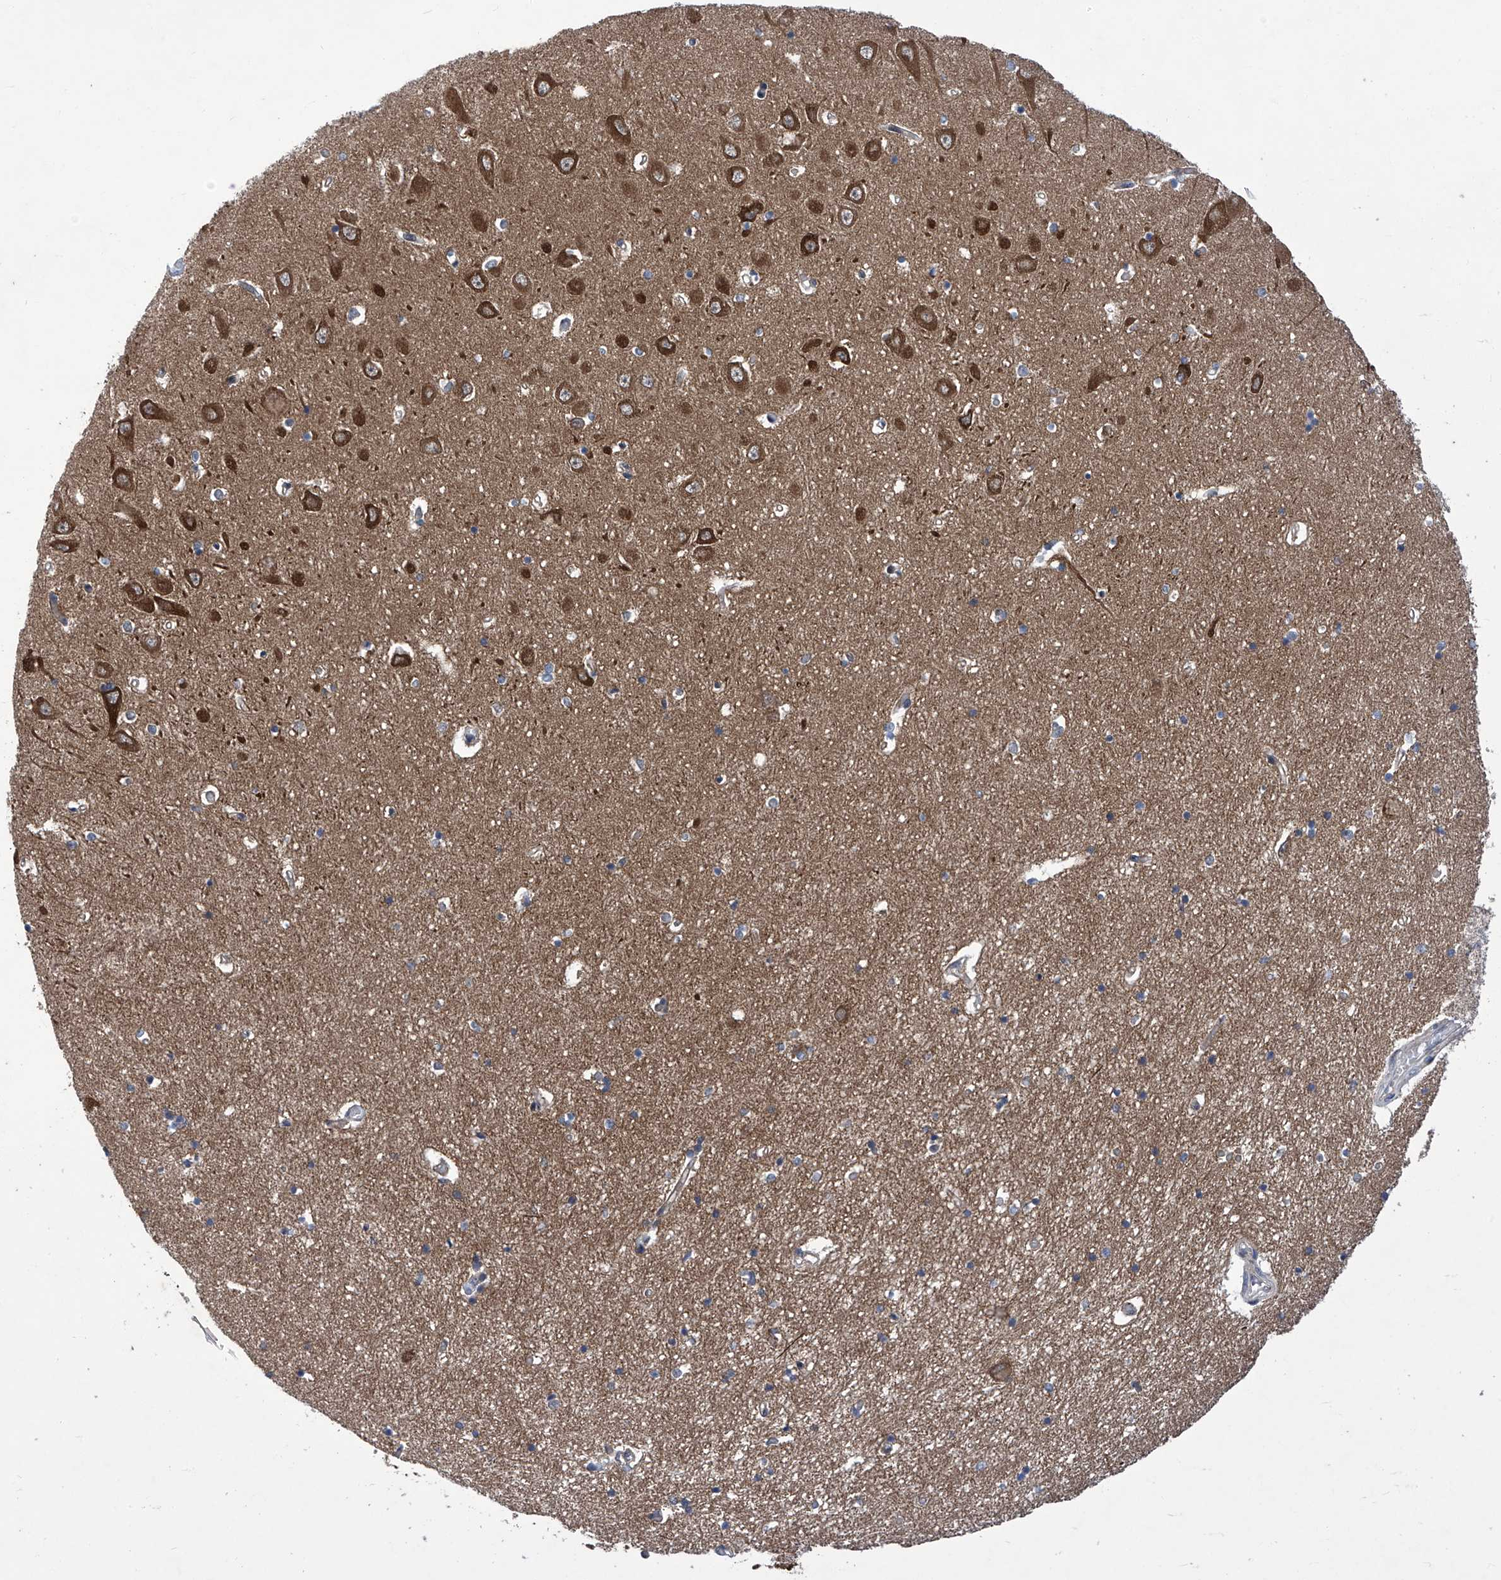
{"staining": {"intensity": "weak", "quantity": "<25%", "location": "cytoplasmic/membranous"}, "tissue": "hippocampus", "cell_type": "Glial cells", "image_type": "normal", "snomed": [{"axis": "morphology", "description": "Normal tissue, NOS"}, {"axis": "topography", "description": "Hippocampus"}], "caption": "Normal hippocampus was stained to show a protein in brown. There is no significant staining in glial cells.", "gene": "KTI12", "patient": {"sex": "male", "age": 70}}